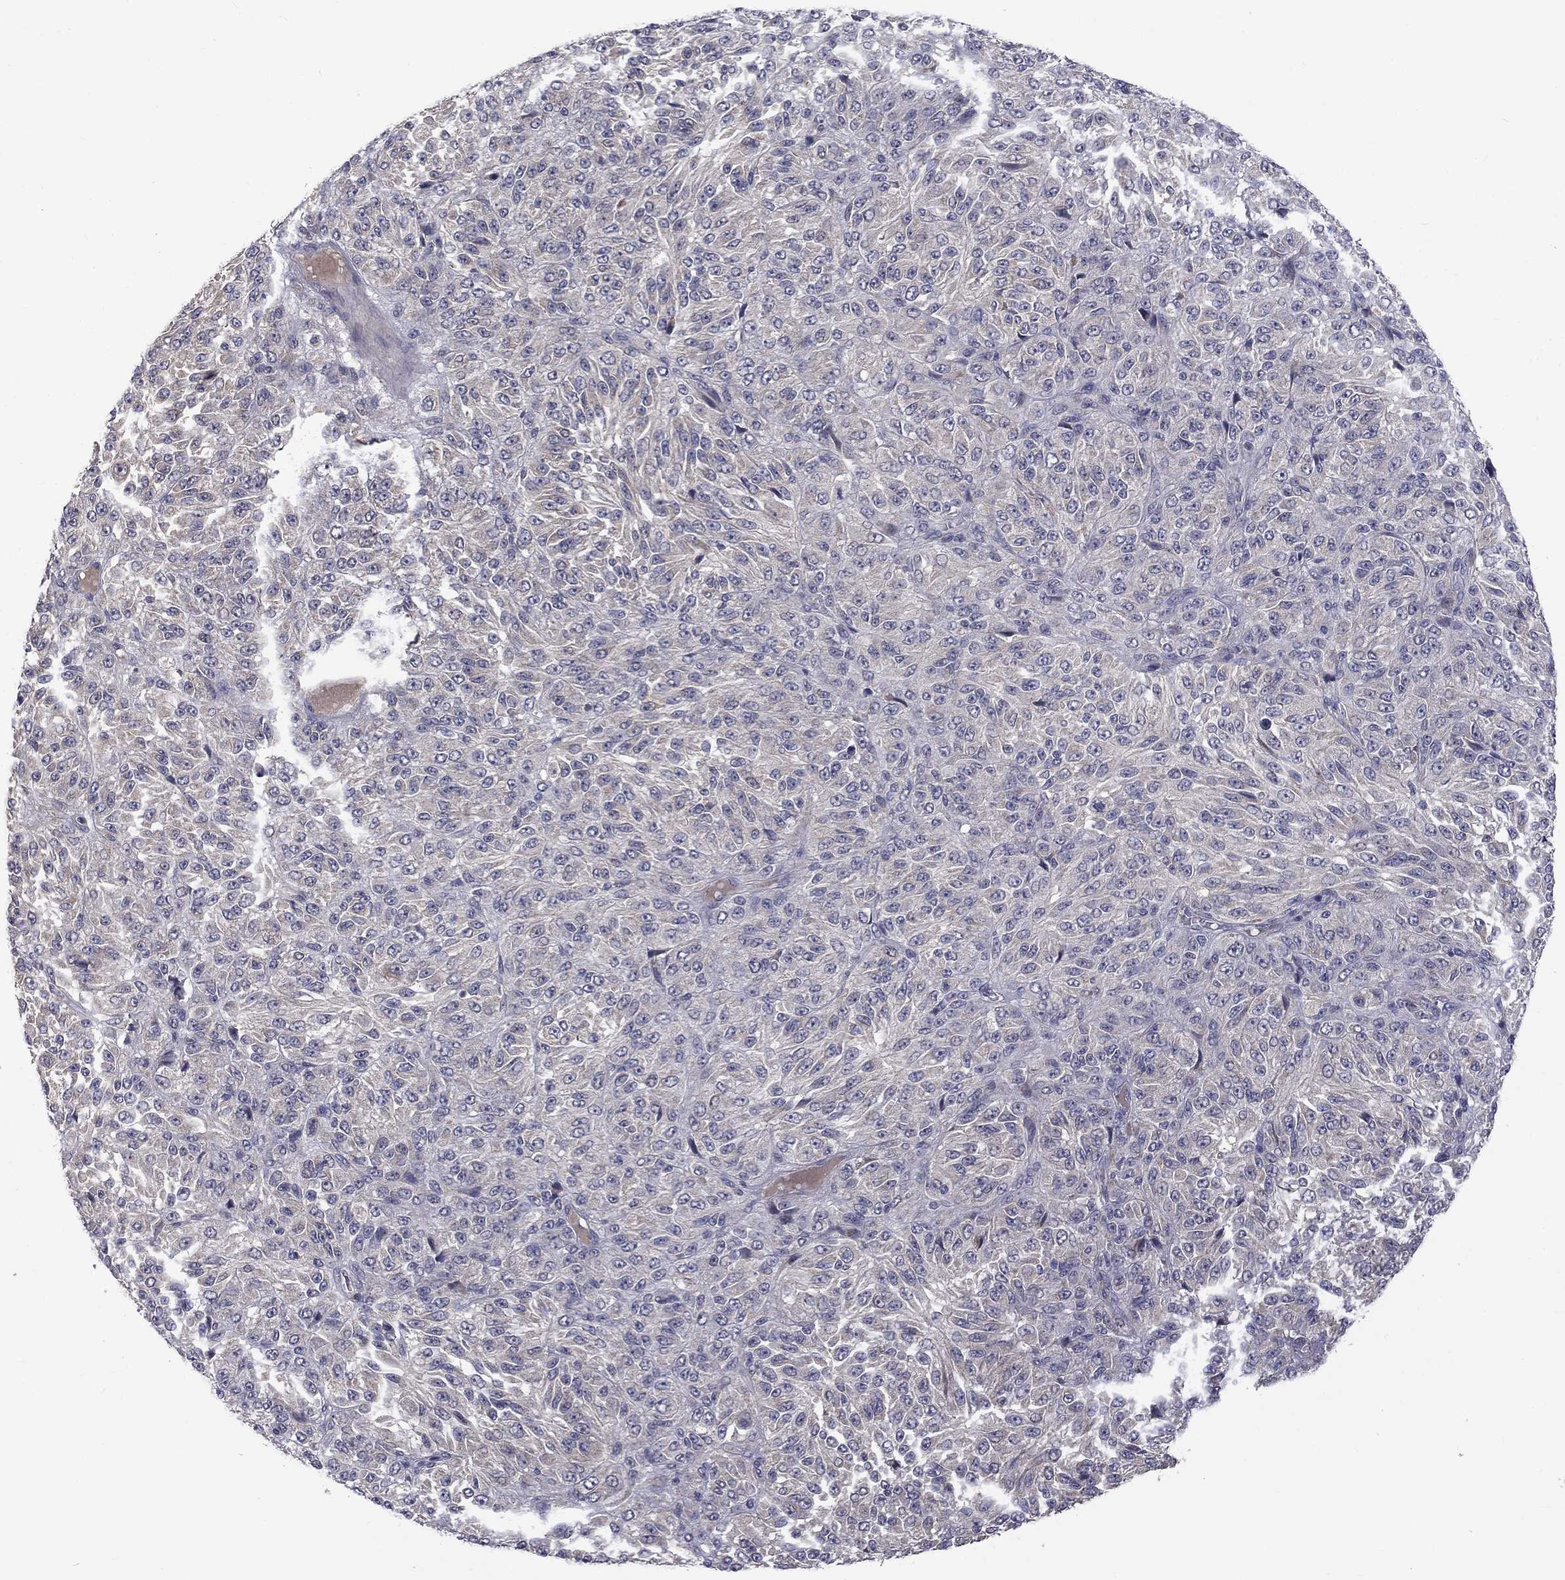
{"staining": {"intensity": "negative", "quantity": "none", "location": "none"}, "tissue": "melanoma", "cell_type": "Tumor cells", "image_type": "cancer", "snomed": [{"axis": "morphology", "description": "Malignant melanoma, Metastatic site"}, {"axis": "topography", "description": "Brain"}], "caption": "This is an IHC micrograph of human malignant melanoma (metastatic site). There is no staining in tumor cells.", "gene": "SLC39A14", "patient": {"sex": "female", "age": 56}}